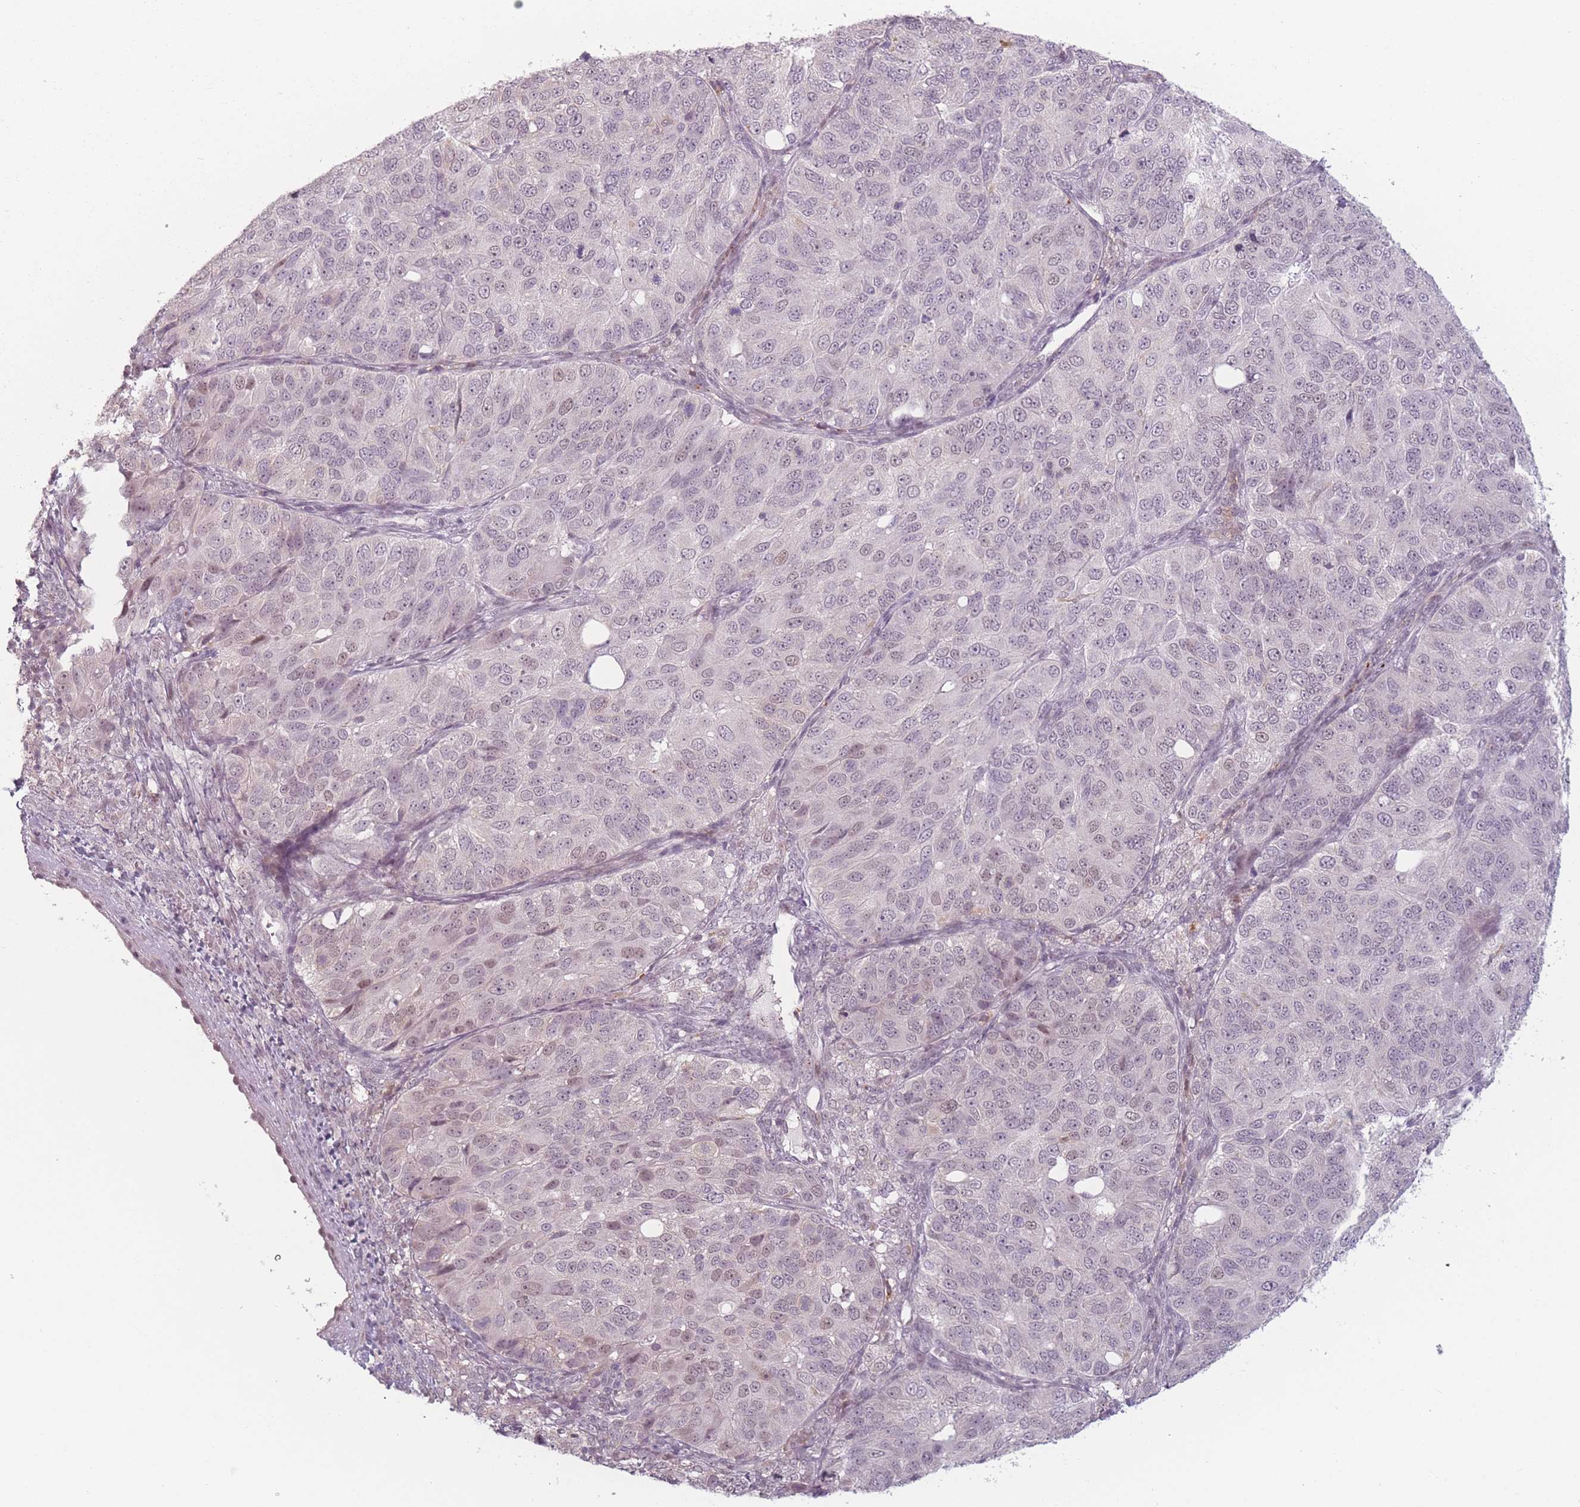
{"staining": {"intensity": "weak", "quantity": "<25%", "location": "nuclear"}, "tissue": "ovarian cancer", "cell_type": "Tumor cells", "image_type": "cancer", "snomed": [{"axis": "morphology", "description": "Carcinoma, endometroid"}, {"axis": "topography", "description": "Ovary"}], "caption": "Human ovarian cancer stained for a protein using immunohistochemistry (IHC) displays no positivity in tumor cells.", "gene": "OR10C1", "patient": {"sex": "female", "age": 51}}